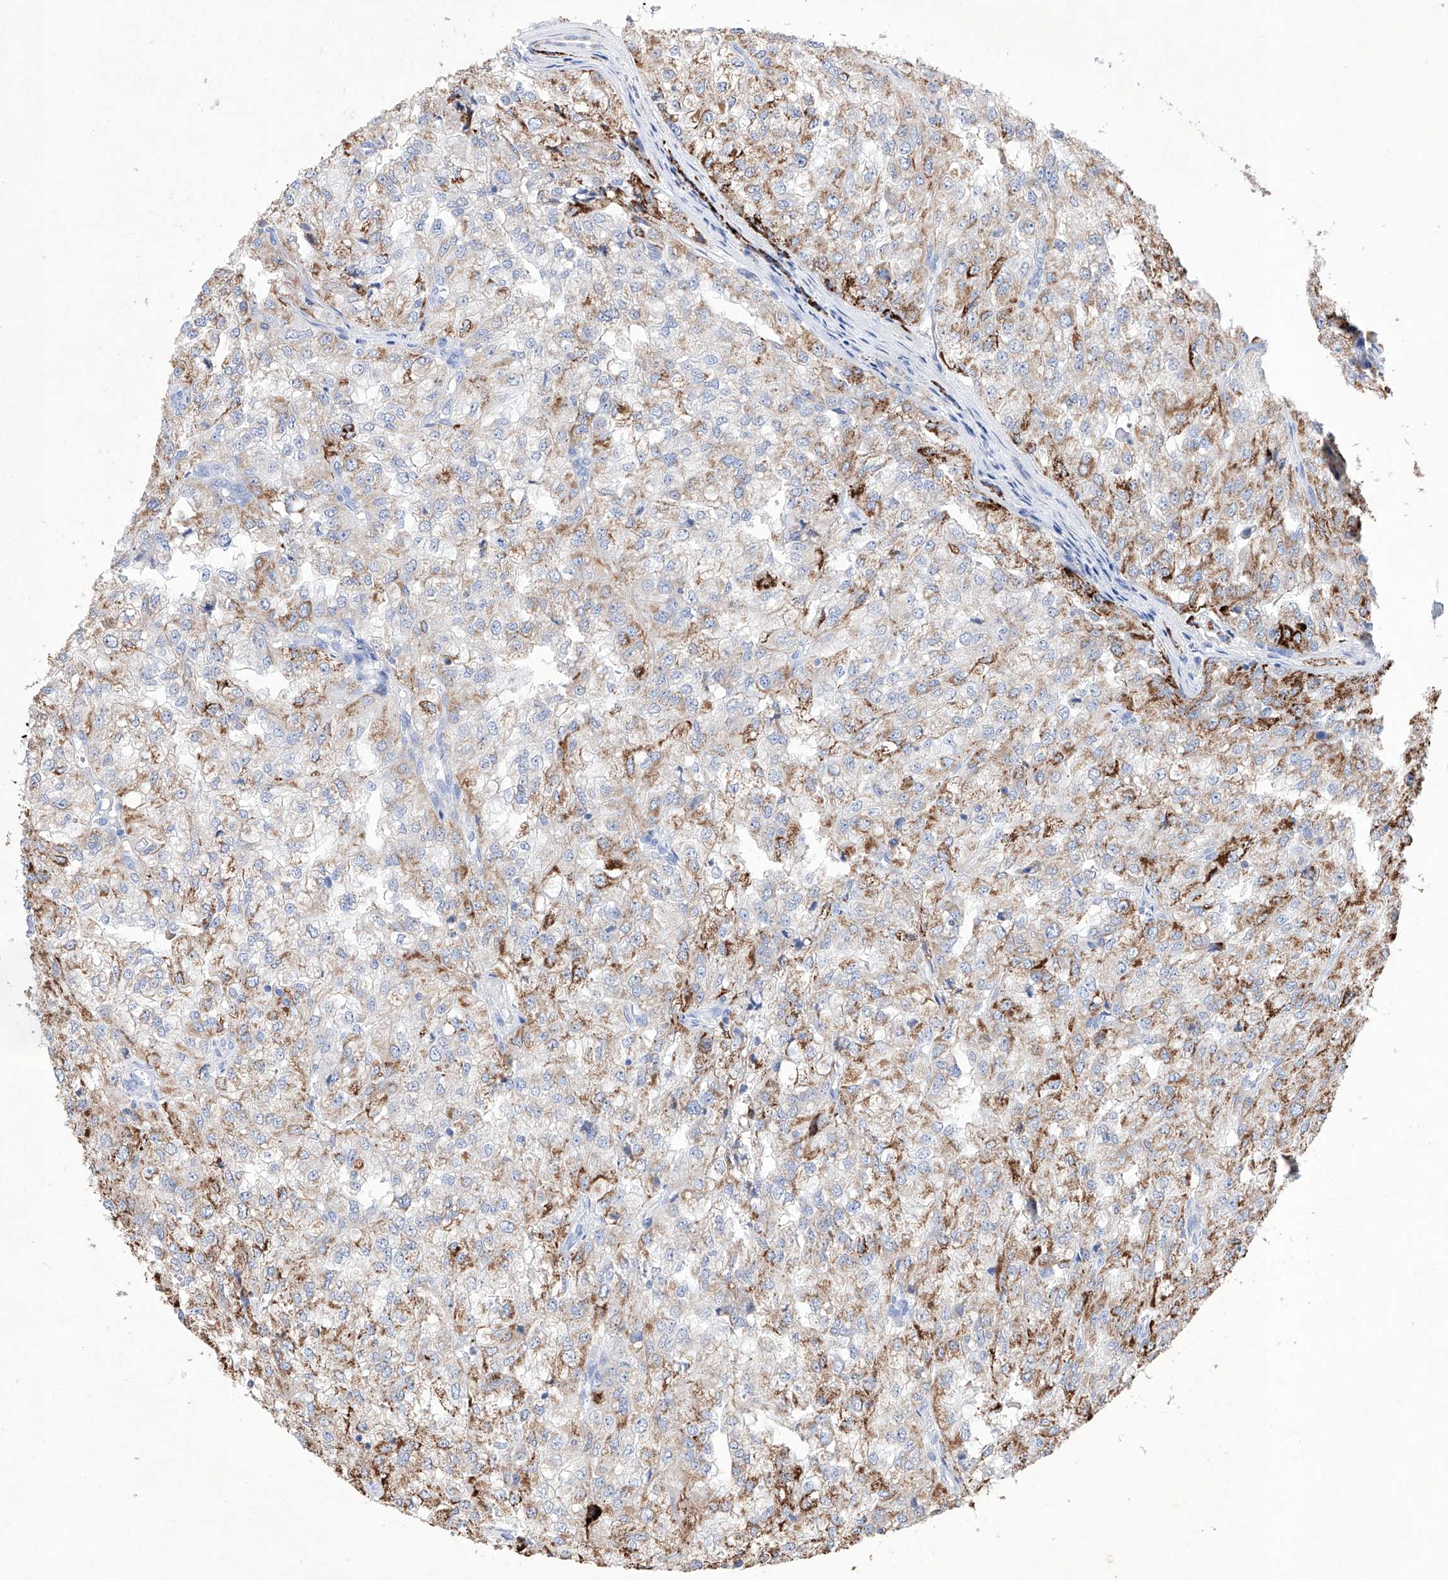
{"staining": {"intensity": "moderate", "quantity": "25%-75%", "location": "cytoplasmic/membranous"}, "tissue": "renal cancer", "cell_type": "Tumor cells", "image_type": "cancer", "snomed": [{"axis": "morphology", "description": "Adenocarcinoma, NOS"}, {"axis": "topography", "description": "Kidney"}], "caption": "Adenocarcinoma (renal) stained with immunohistochemistry demonstrates moderate cytoplasmic/membranous expression in approximately 25%-75% of tumor cells. The protein of interest is stained brown, and the nuclei are stained in blue (DAB IHC with brightfield microscopy, high magnification).", "gene": "NRROS", "patient": {"sex": "female", "age": 54}}